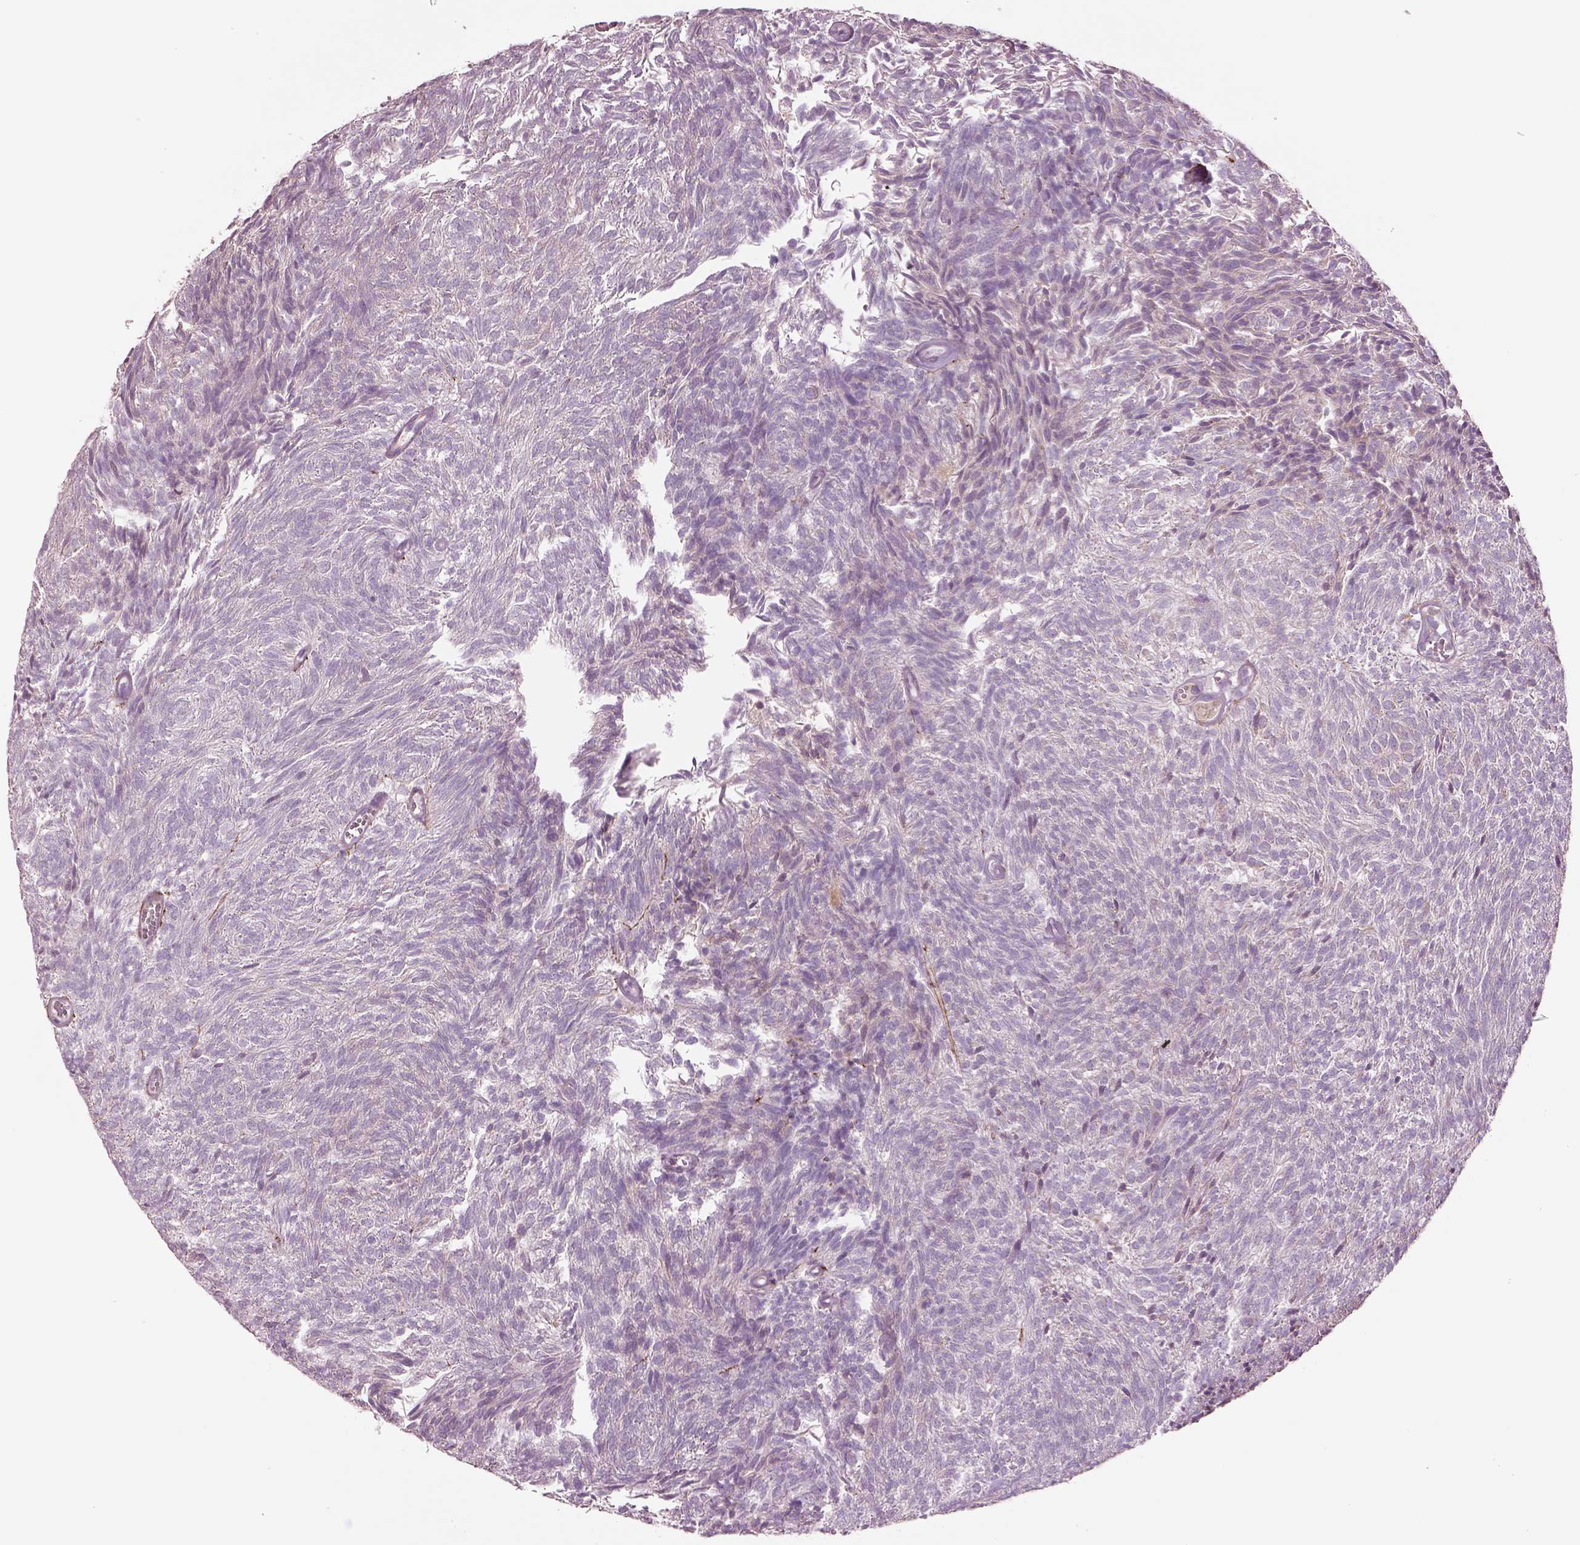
{"staining": {"intensity": "negative", "quantity": "none", "location": "none"}, "tissue": "urothelial cancer", "cell_type": "Tumor cells", "image_type": "cancer", "snomed": [{"axis": "morphology", "description": "Urothelial carcinoma, Low grade"}, {"axis": "topography", "description": "Urinary bladder"}], "caption": "Tumor cells are negative for brown protein staining in low-grade urothelial carcinoma. (DAB (3,3'-diaminobenzidine) IHC with hematoxylin counter stain).", "gene": "SEC23A", "patient": {"sex": "male", "age": 77}}